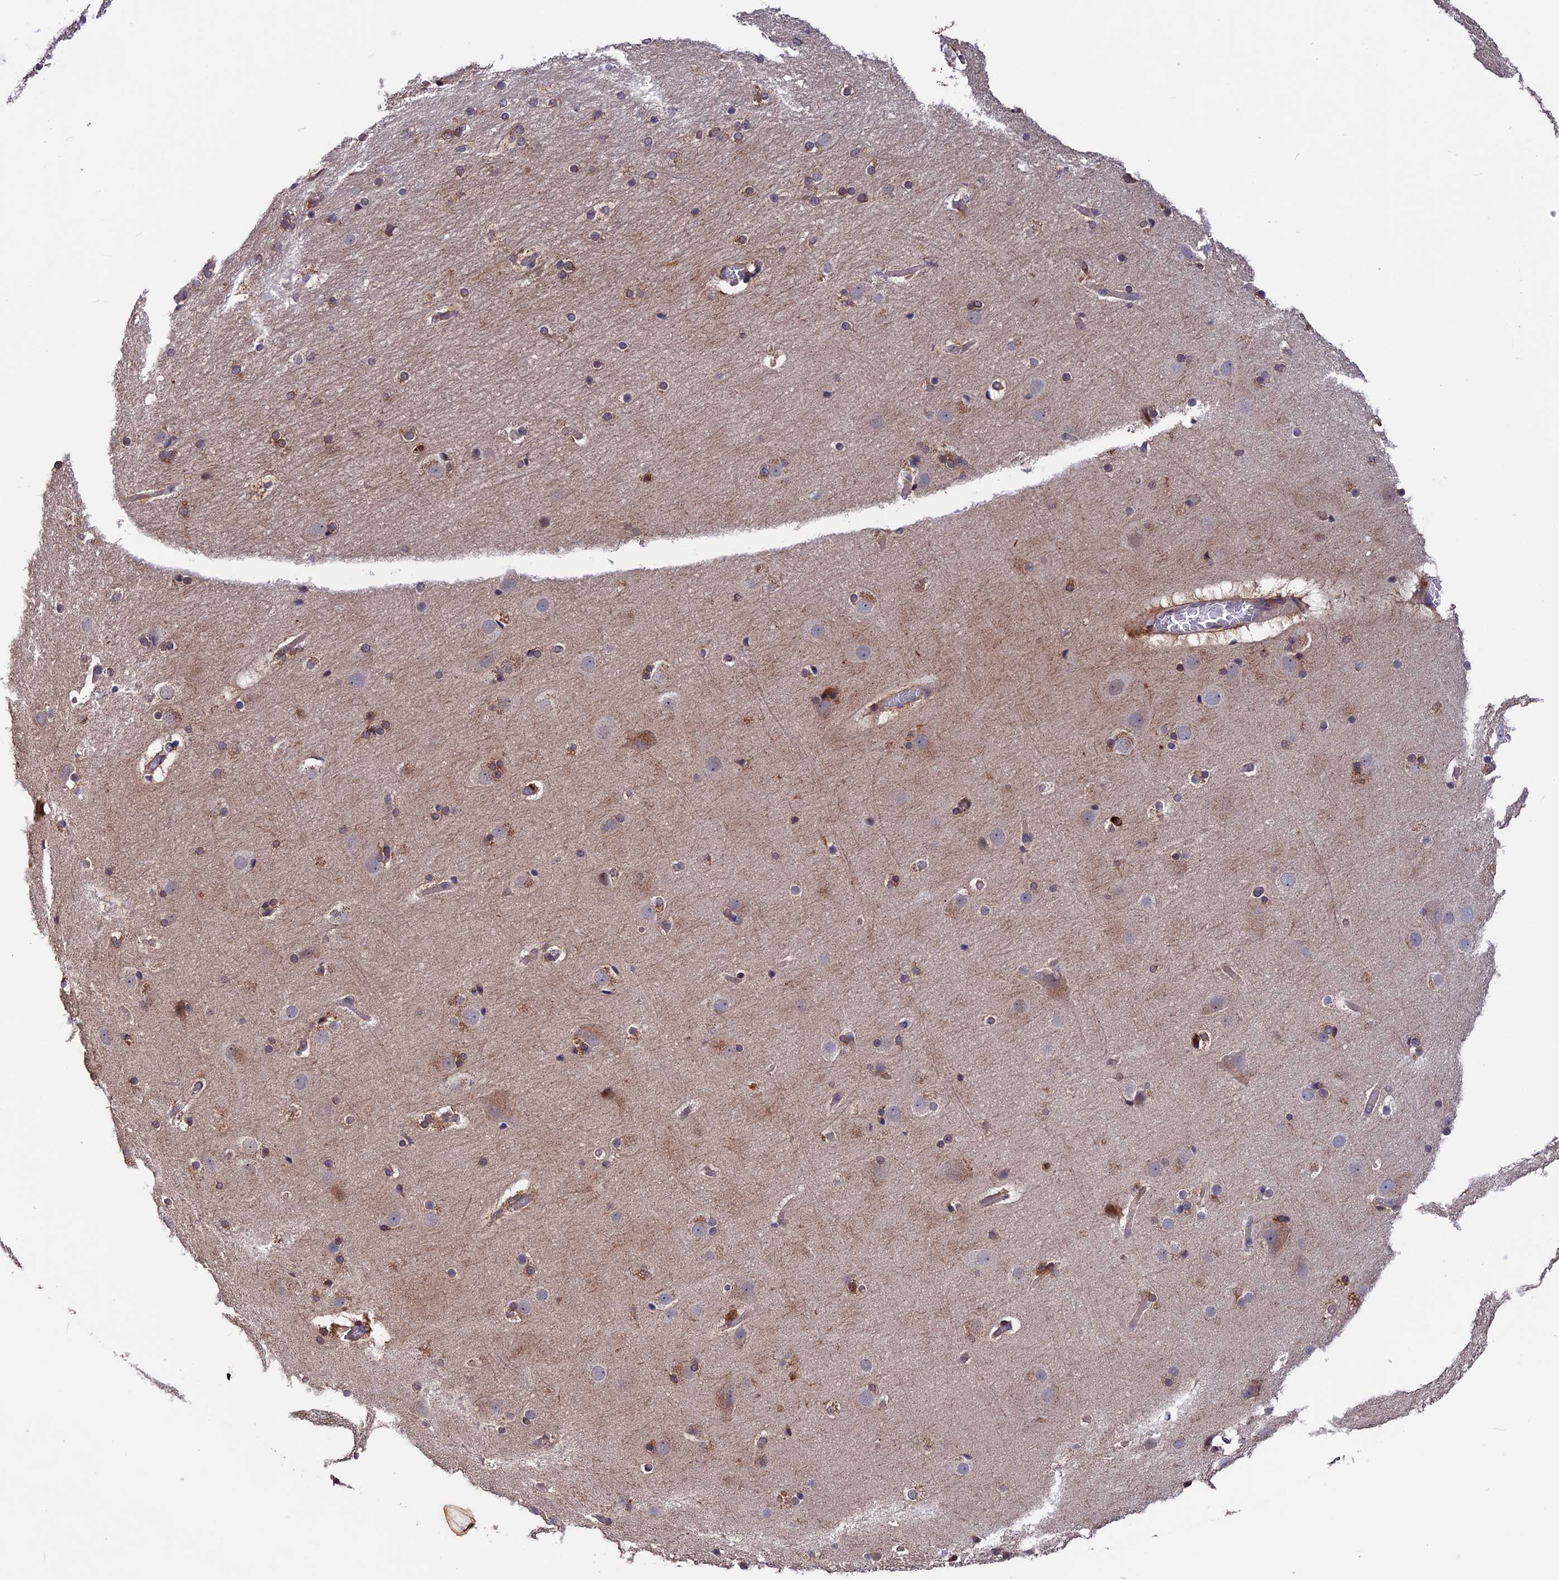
{"staining": {"intensity": "moderate", "quantity": ">75%", "location": "cytoplasmic/membranous"}, "tissue": "cerebral cortex", "cell_type": "Endothelial cells", "image_type": "normal", "snomed": [{"axis": "morphology", "description": "Normal tissue, NOS"}, {"axis": "topography", "description": "Cerebral cortex"}], "caption": "This photomicrograph displays IHC staining of unremarkable cerebral cortex, with medium moderate cytoplasmic/membranous expression in approximately >75% of endothelial cells.", "gene": "MAST2", "patient": {"sex": "male", "age": 57}}